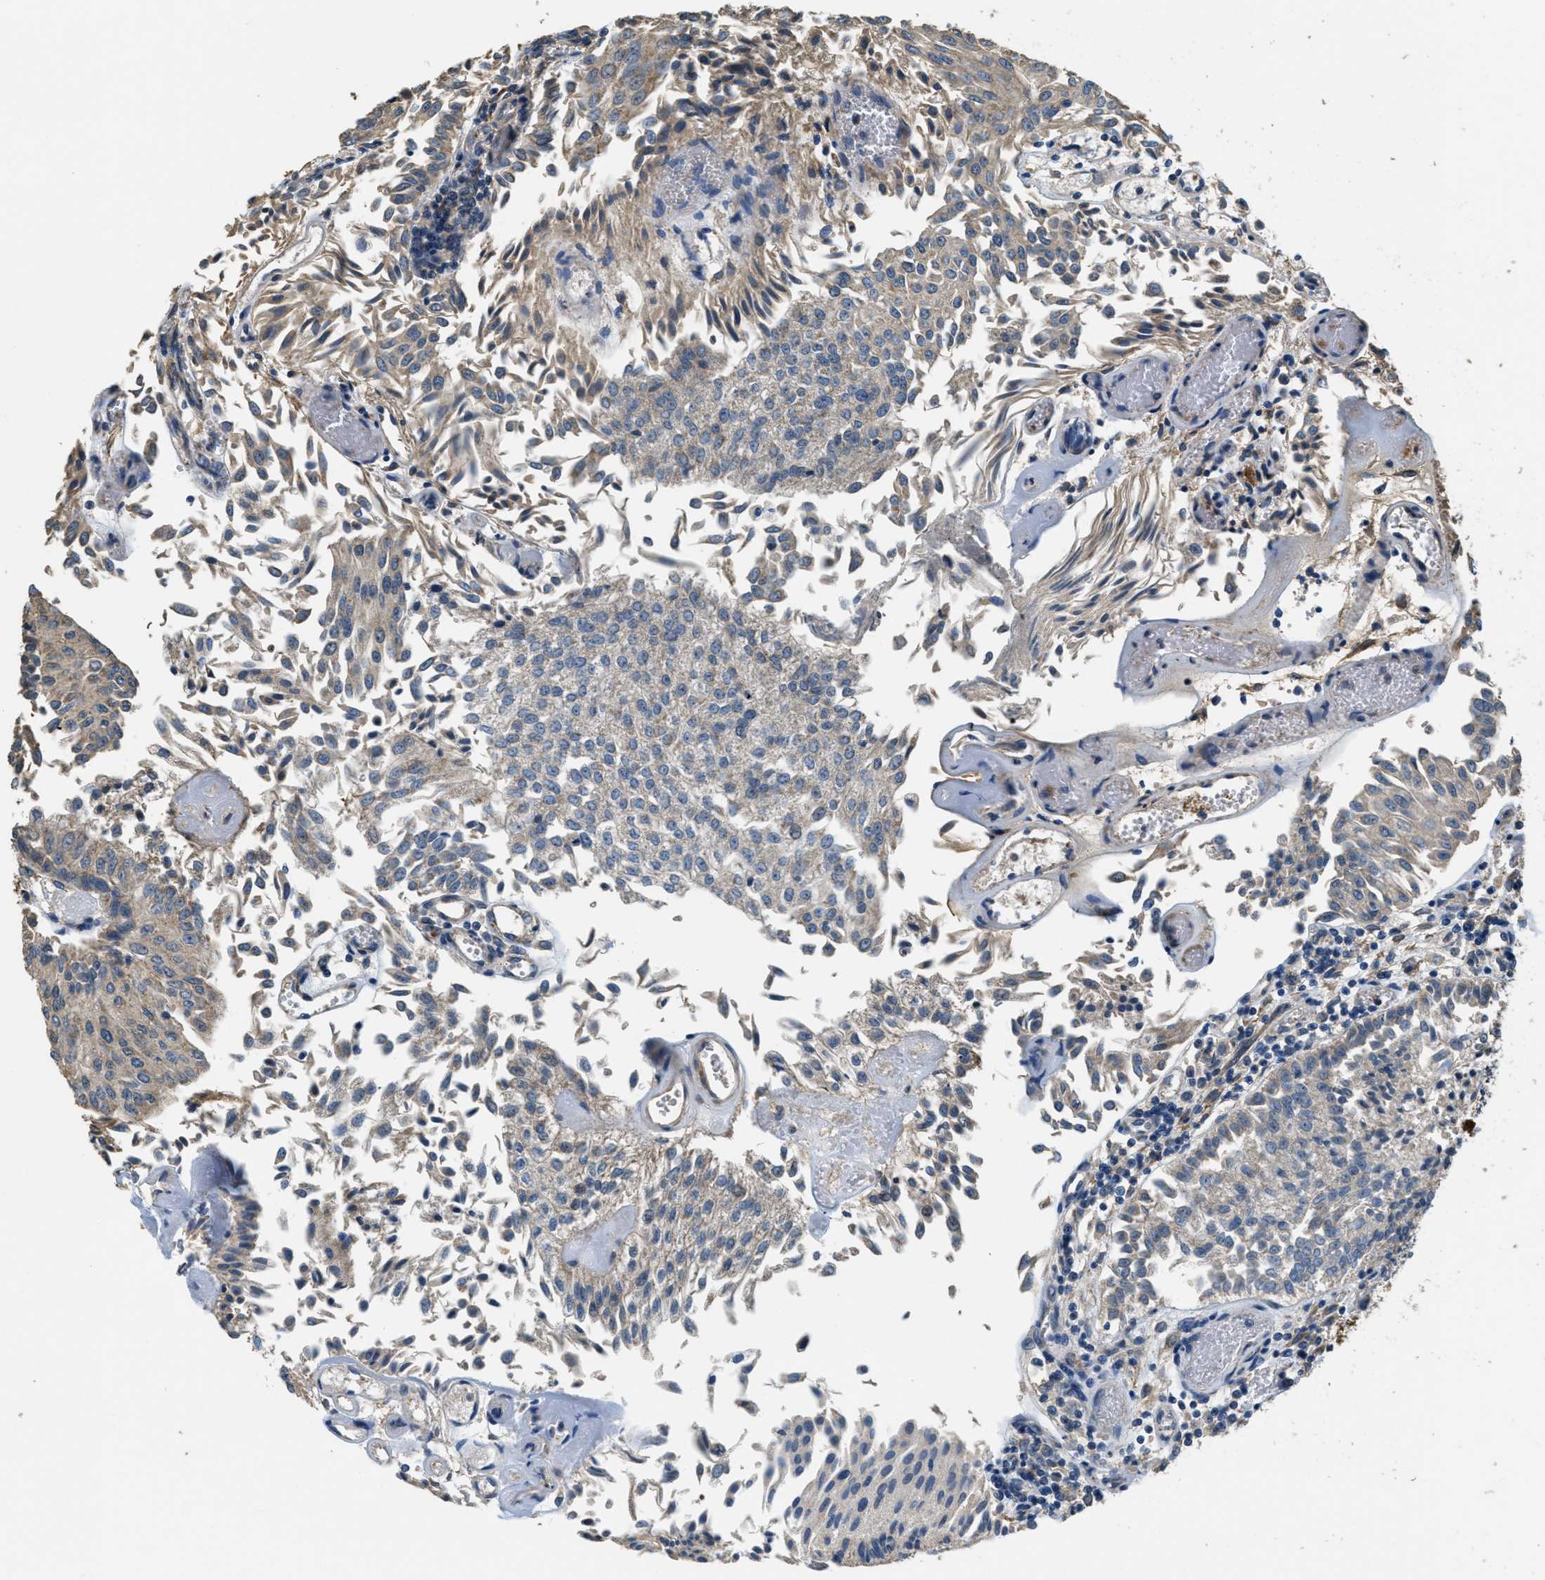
{"staining": {"intensity": "weak", "quantity": "<25%", "location": "cytoplasmic/membranous"}, "tissue": "urothelial cancer", "cell_type": "Tumor cells", "image_type": "cancer", "snomed": [{"axis": "morphology", "description": "Urothelial carcinoma, Low grade"}, {"axis": "topography", "description": "Urinary bladder"}], "caption": "This is a micrograph of IHC staining of urothelial carcinoma (low-grade), which shows no expression in tumor cells. (DAB (3,3'-diaminobenzidine) IHC visualized using brightfield microscopy, high magnification).", "gene": "THBS2", "patient": {"sex": "male", "age": 86}}